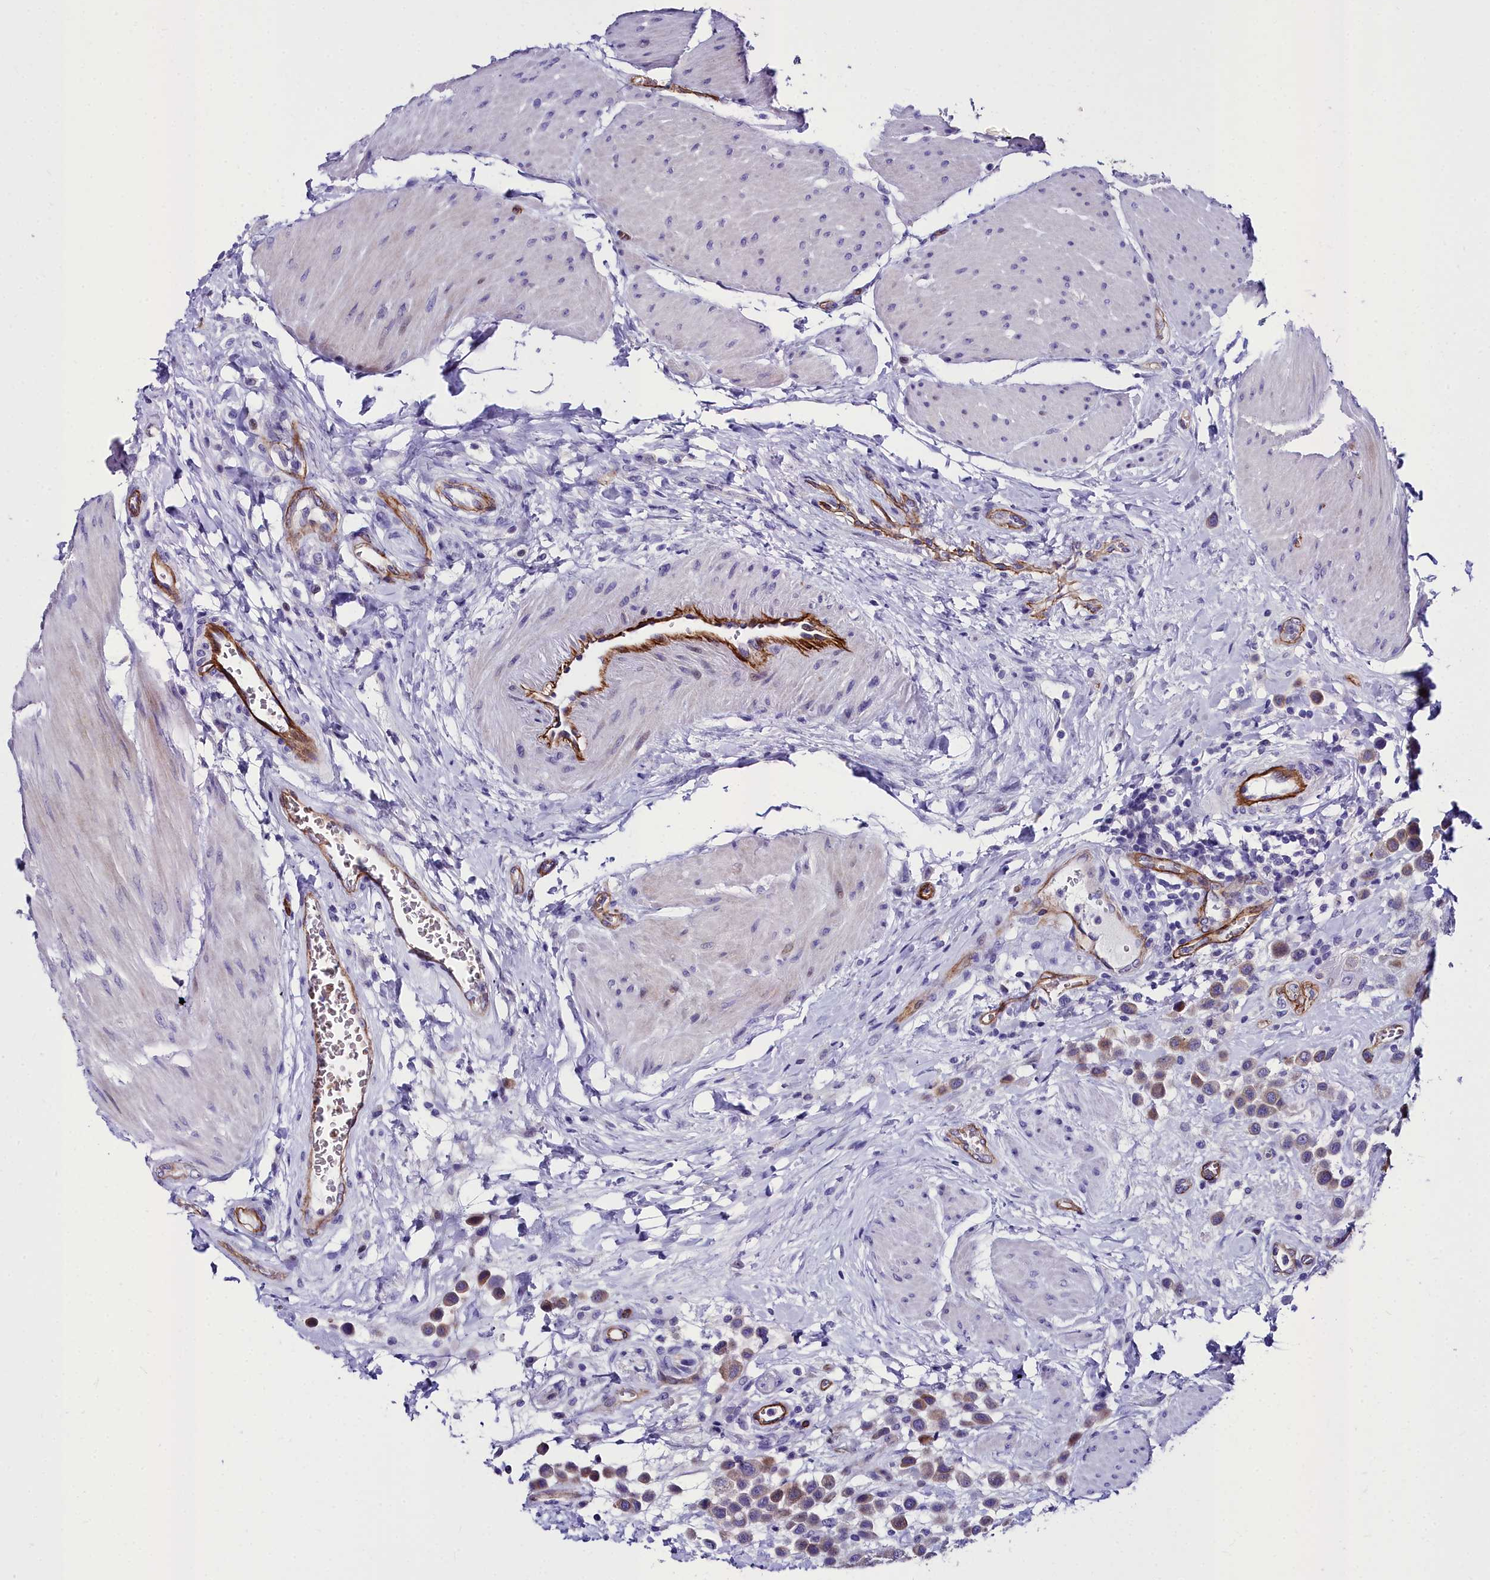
{"staining": {"intensity": "moderate", "quantity": ">75%", "location": "cytoplasmic/membranous"}, "tissue": "urothelial cancer", "cell_type": "Tumor cells", "image_type": "cancer", "snomed": [{"axis": "morphology", "description": "Urothelial carcinoma, High grade"}, {"axis": "topography", "description": "Urinary bladder"}], "caption": "Immunohistochemical staining of urothelial cancer displays medium levels of moderate cytoplasmic/membranous protein expression in about >75% of tumor cells. (DAB (3,3'-diaminobenzidine) IHC, brown staining for protein, blue staining for nuclei).", "gene": "CYP4F11", "patient": {"sex": "male", "age": 50}}